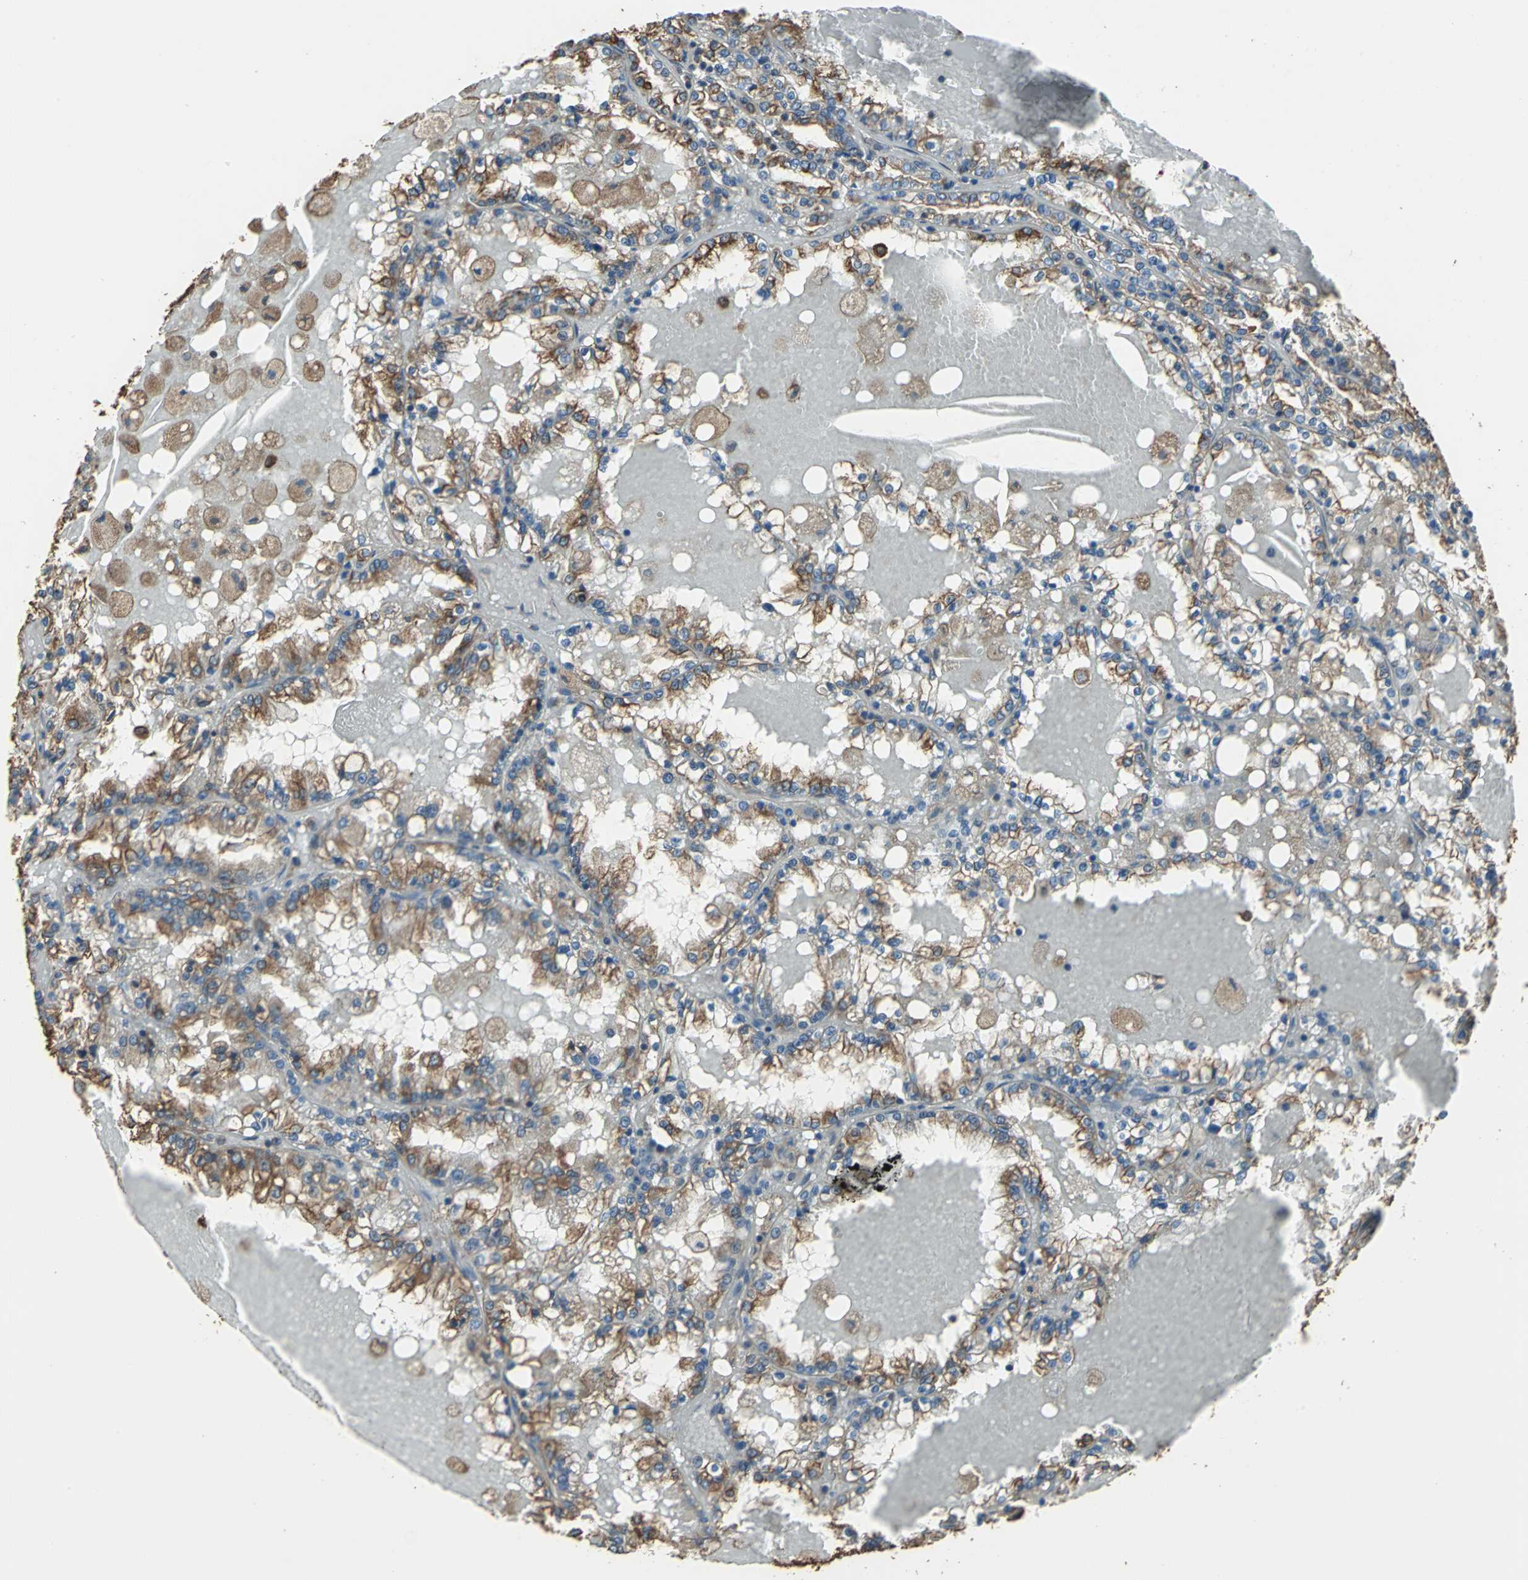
{"staining": {"intensity": "strong", "quantity": ">75%", "location": "cytoplasmic/membranous"}, "tissue": "renal cancer", "cell_type": "Tumor cells", "image_type": "cancer", "snomed": [{"axis": "morphology", "description": "Adenocarcinoma, NOS"}, {"axis": "topography", "description": "Kidney"}], "caption": "Protein analysis of renal adenocarcinoma tissue exhibits strong cytoplasmic/membranous expression in approximately >75% of tumor cells.", "gene": "GPANK1", "patient": {"sex": "female", "age": 56}}